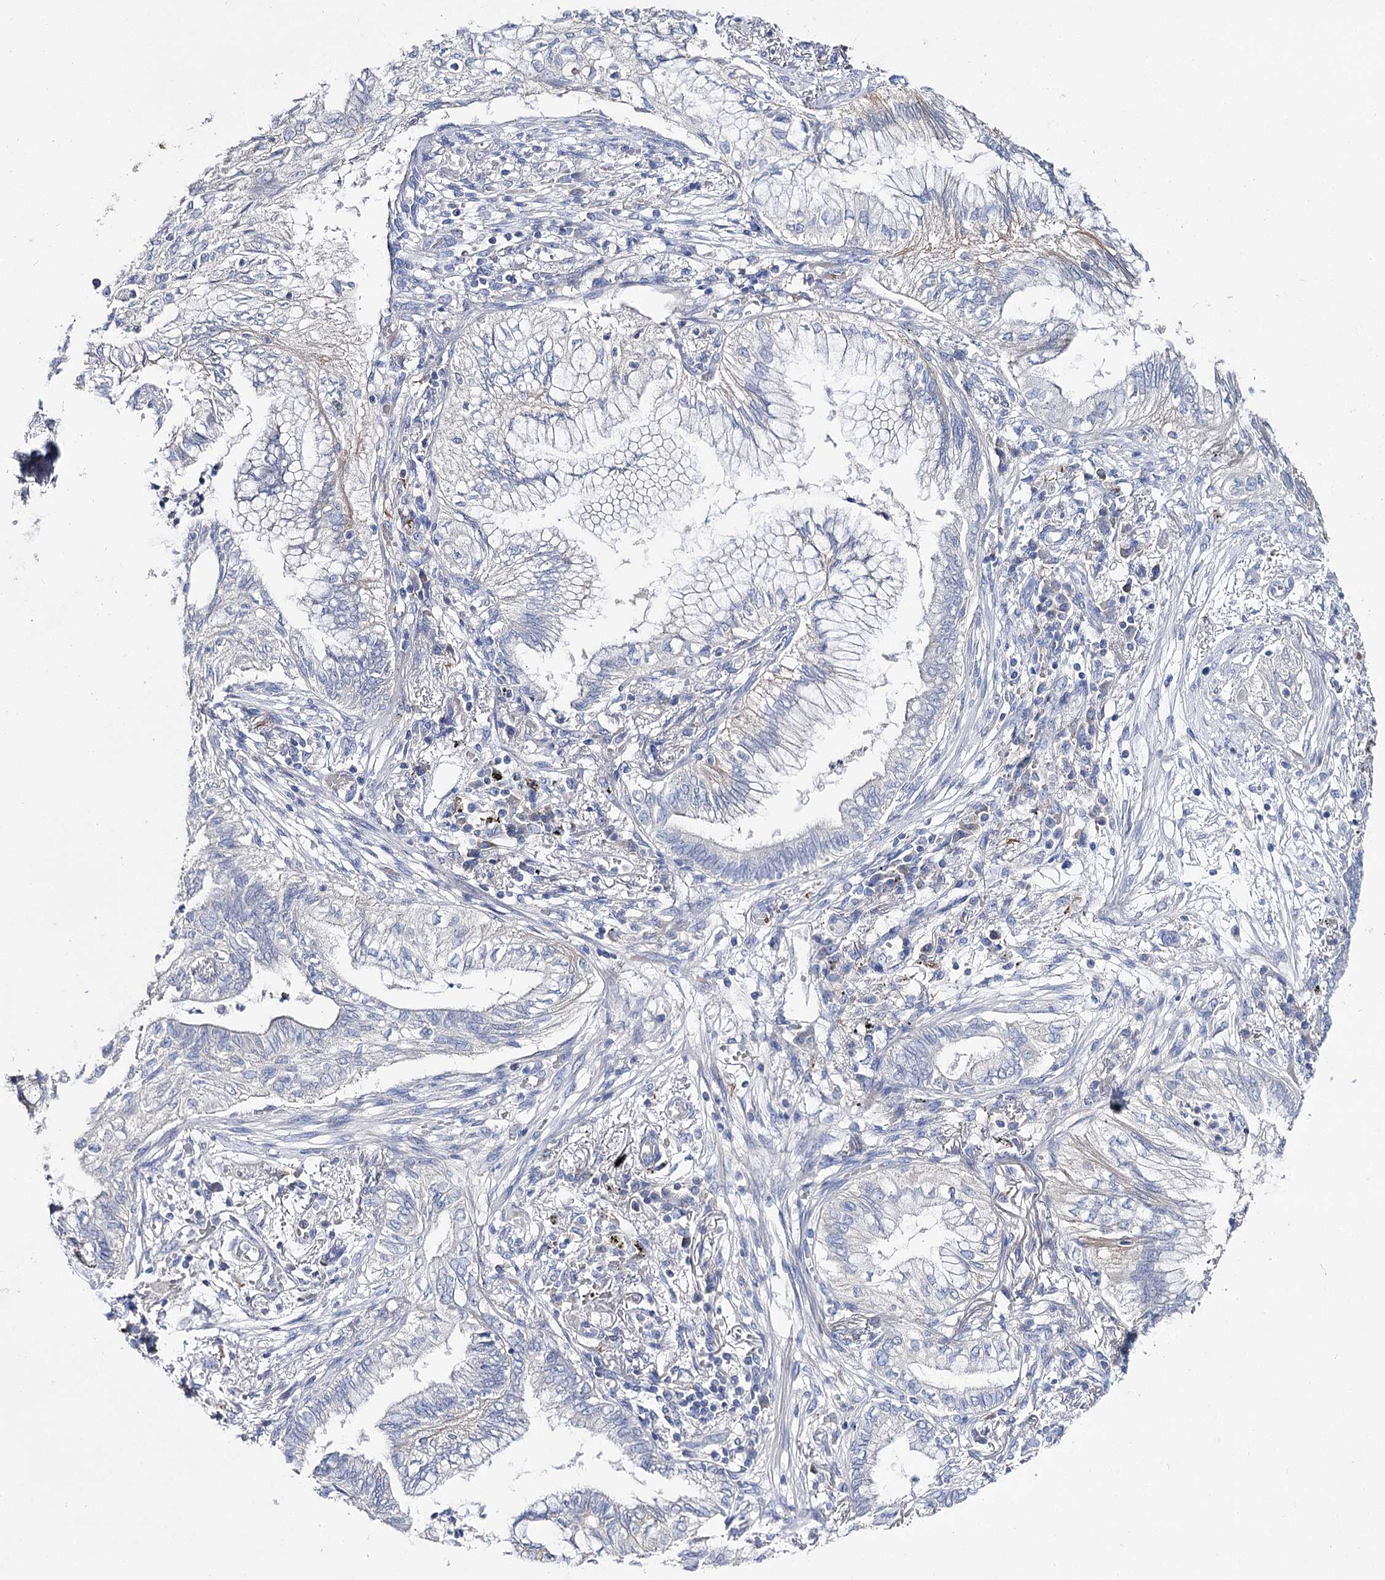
{"staining": {"intensity": "negative", "quantity": "none", "location": "none"}, "tissue": "lung cancer", "cell_type": "Tumor cells", "image_type": "cancer", "snomed": [{"axis": "morphology", "description": "Adenocarcinoma, NOS"}, {"axis": "topography", "description": "Lung"}], "caption": "High magnification brightfield microscopy of lung cancer (adenocarcinoma) stained with DAB (3,3'-diaminobenzidine) (brown) and counterstained with hematoxylin (blue): tumor cells show no significant positivity.", "gene": "NRAP", "patient": {"sex": "female", "age": 70}}